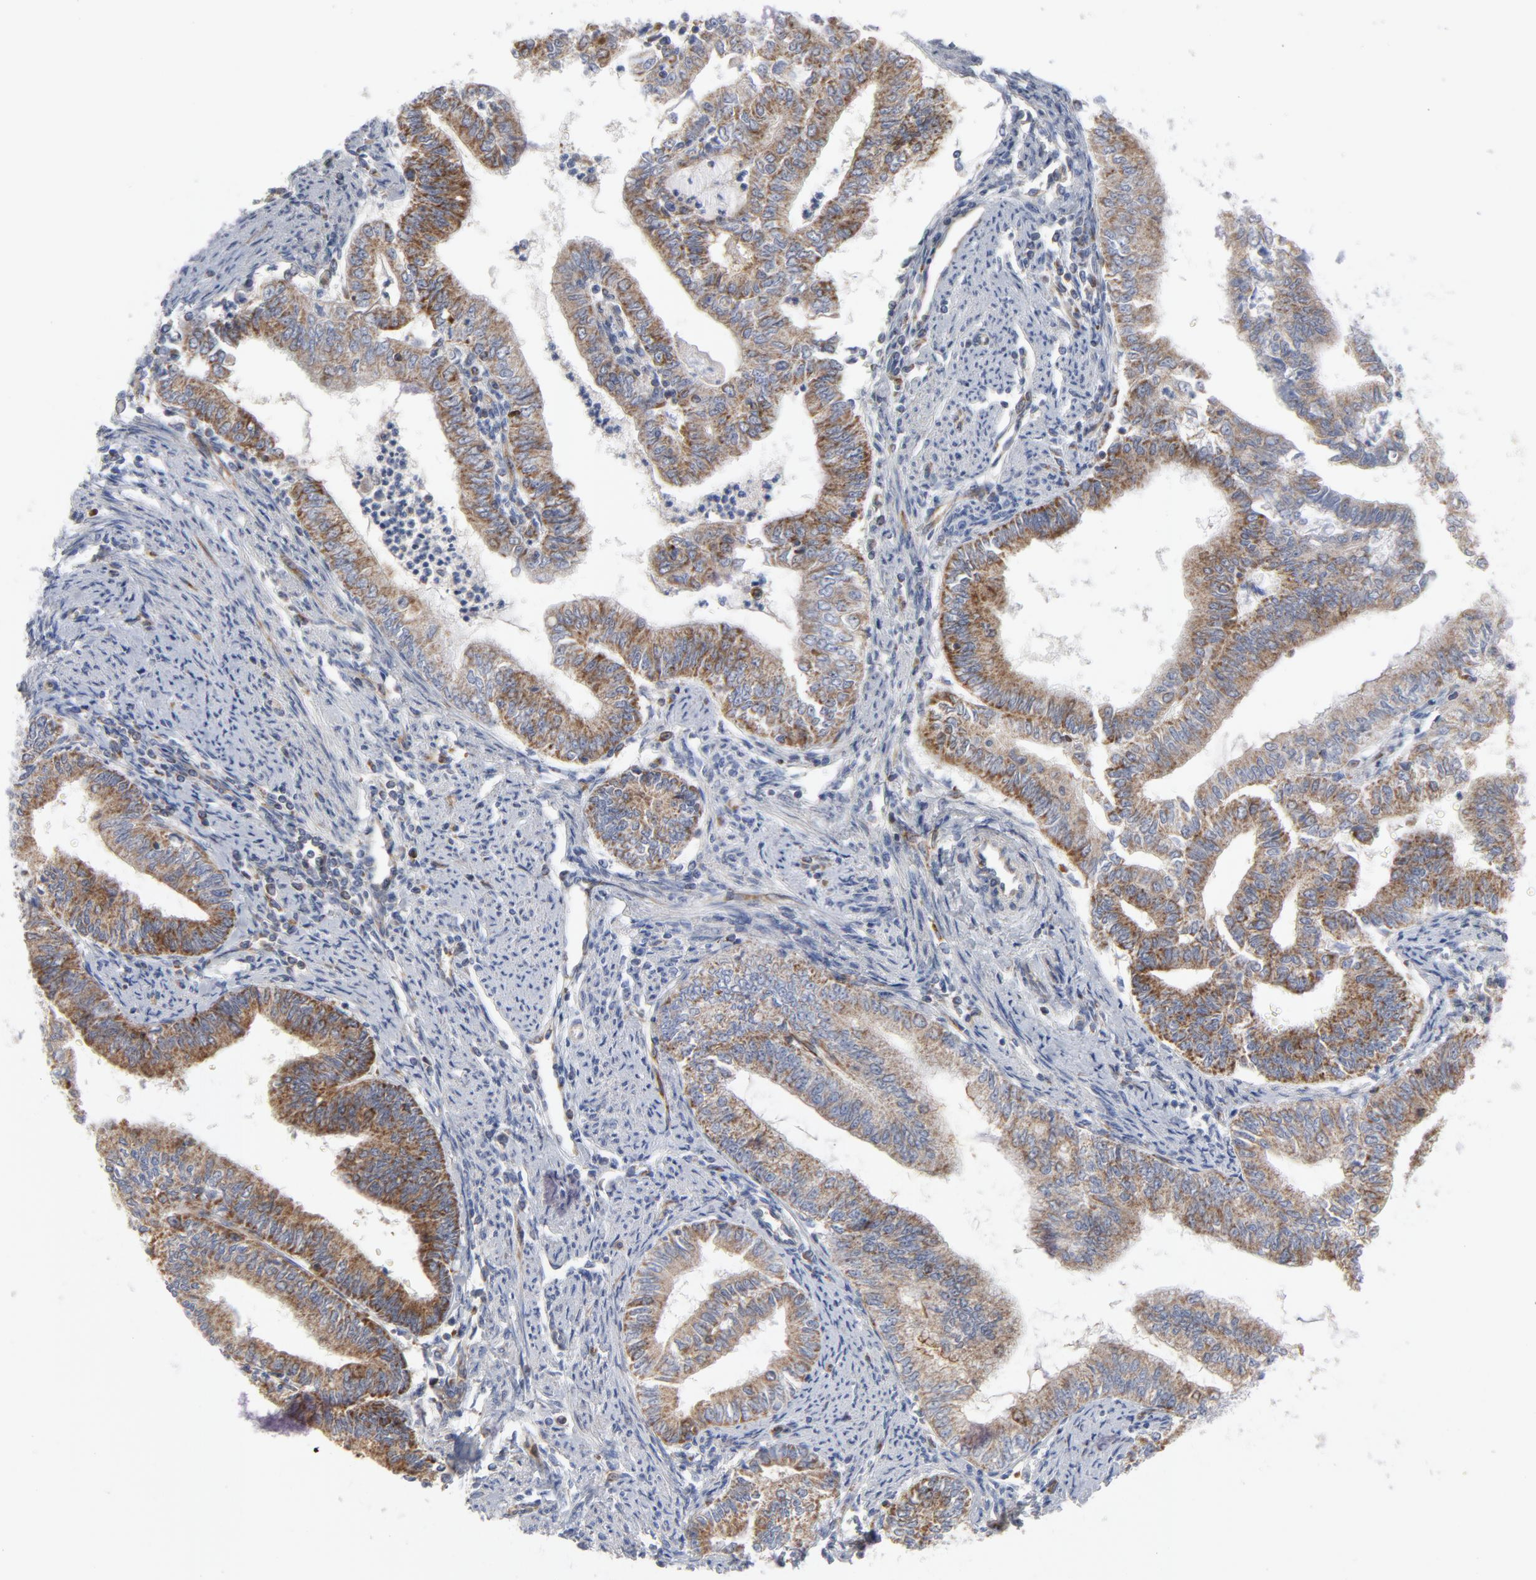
{"staining": {"intensity": "moderate", "quantity": ">75%", "location": "cytoplasmic/membranous"}, "tissue": "endometrial cancer", "cell_type": "Tumor cells", "image_type": "cancer", "snomed": [{"axis": "morphology", "description": "Adenocarcinoma, NOS"}, {"axis": "topography", "description": "Endometrium"}], "caption": "Protein staining of adenocarcinoma (endometrial) tissue exhibits moderate cytoplasmic/membranous positivity in approximately >75% of tumor cells.", "gene": "OXA1L", "patient": {"sex": "female", "age": 66}}